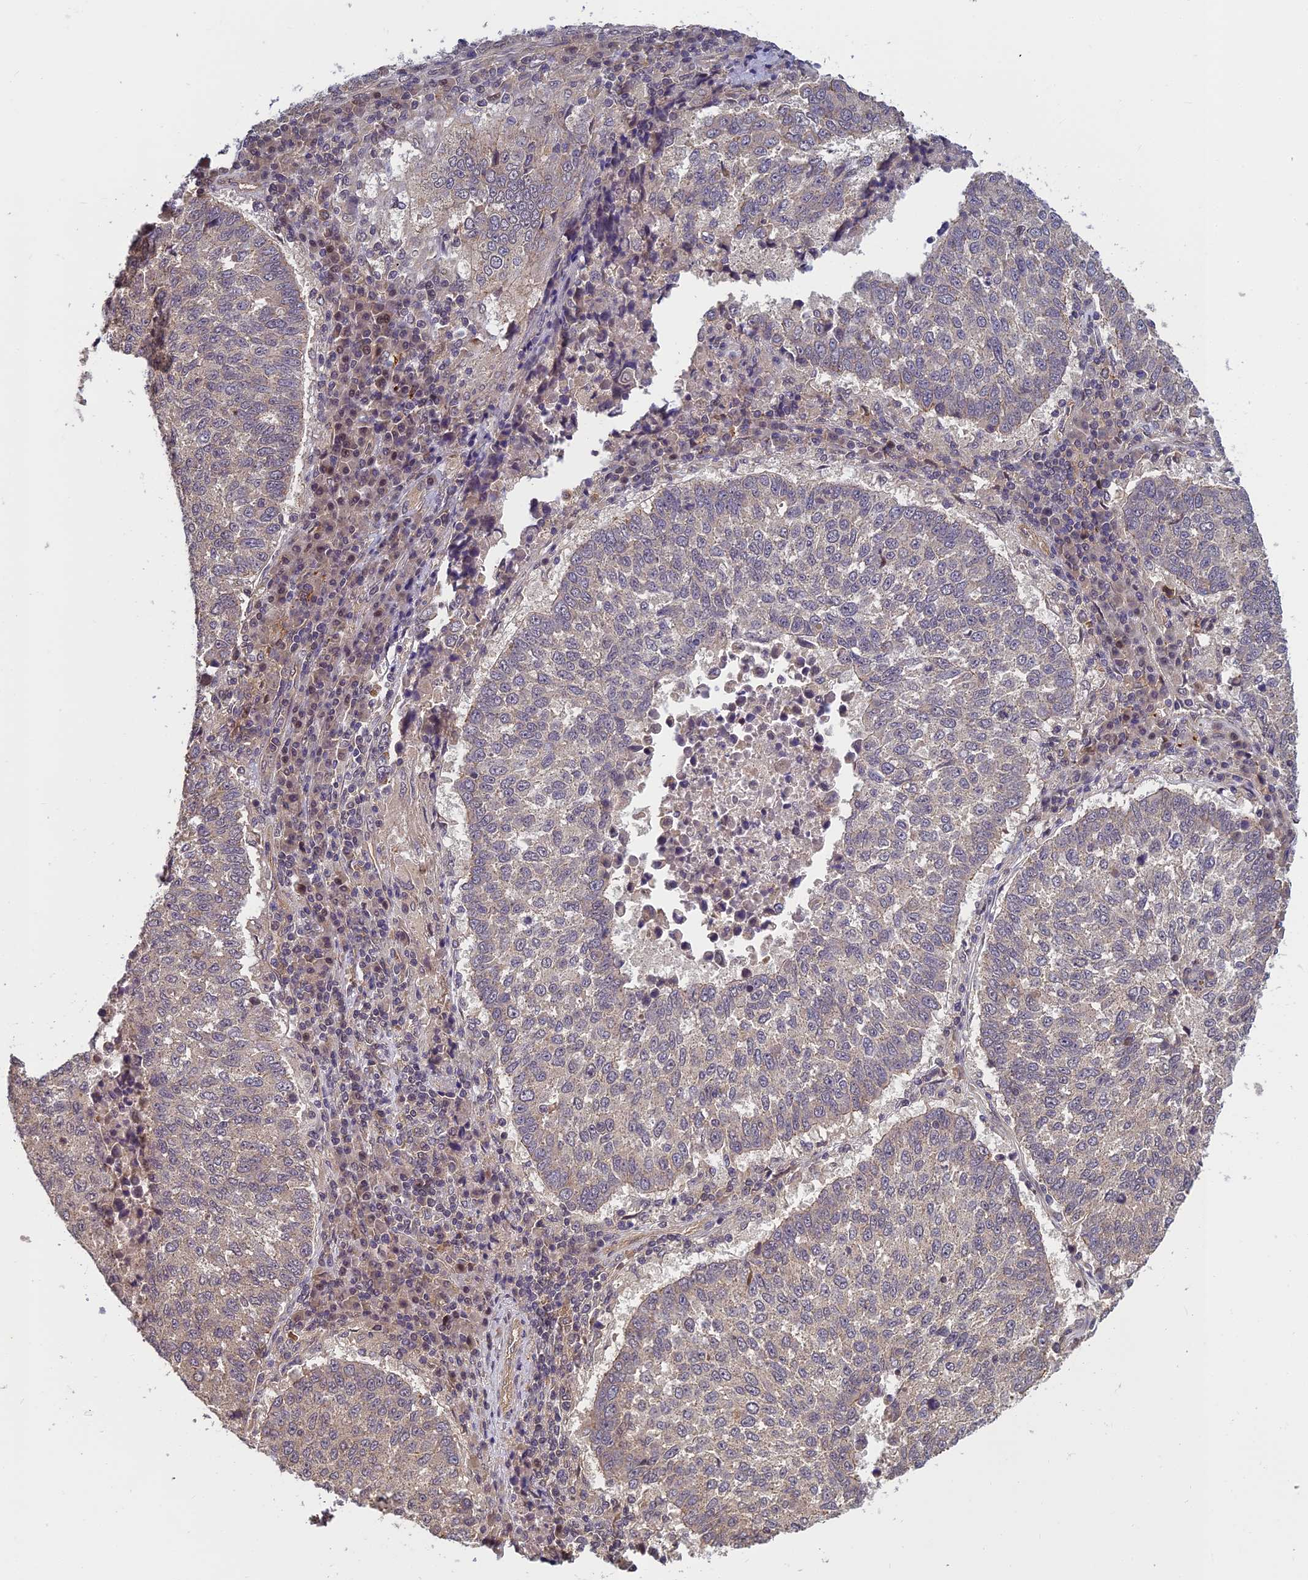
{"staining": {"intensity": "negative", "quantity": "none", "location": "none"}, "tissue": "lung cancer", "cell_type": "Tumor cells", "image_type": "cancer", "snomed": [{"axis": "morphology", "description": "Squamous cell carcinoma, NOS"}, {"axis": "topography", "description": "Lung"}], "caption": "Immunohistochemical staining of lung cancer (squamous cell carcinoma) exhibits no significant expression in tumor cells.", "gene": "PIKFYVE", "patient": {"sex": "male", "age": 73}}